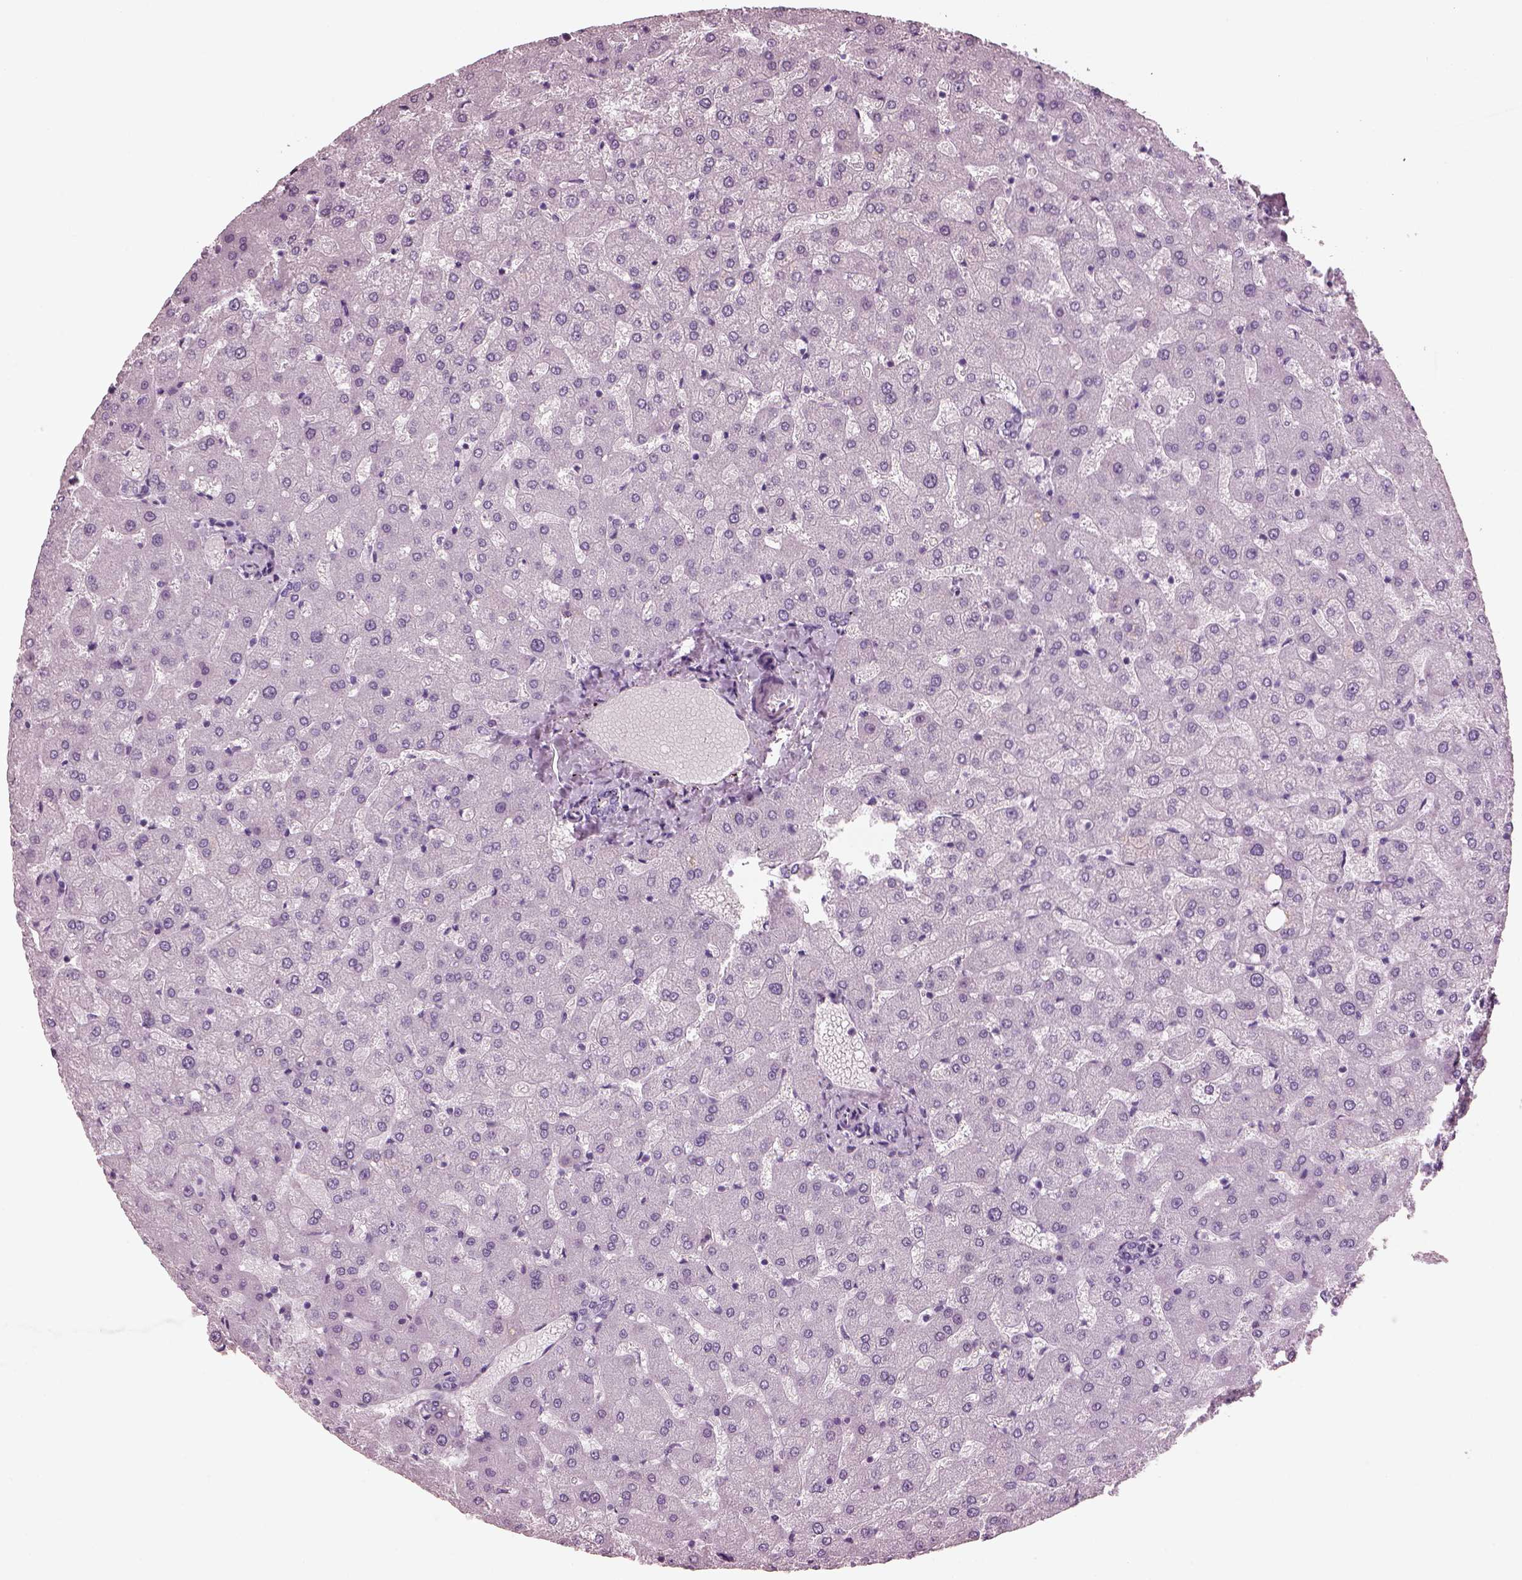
{"staining": {"intensity": "negative", "quantity": "none", "location": "none"}, "tissue": "liver", "cell_type": "Cholangiocytes", "image_type": "normal", "snomed": [{"axis": "morphology", "description": "Normal tissue, NOS"}, {"axis": "topography", "description": "Liver"}], "caption": "Histopathology image shows no significant protein expression in cholangiocytes of benign liver.", "gene": "HYDIN", "patient": {"sex": "female", "age": 50}}